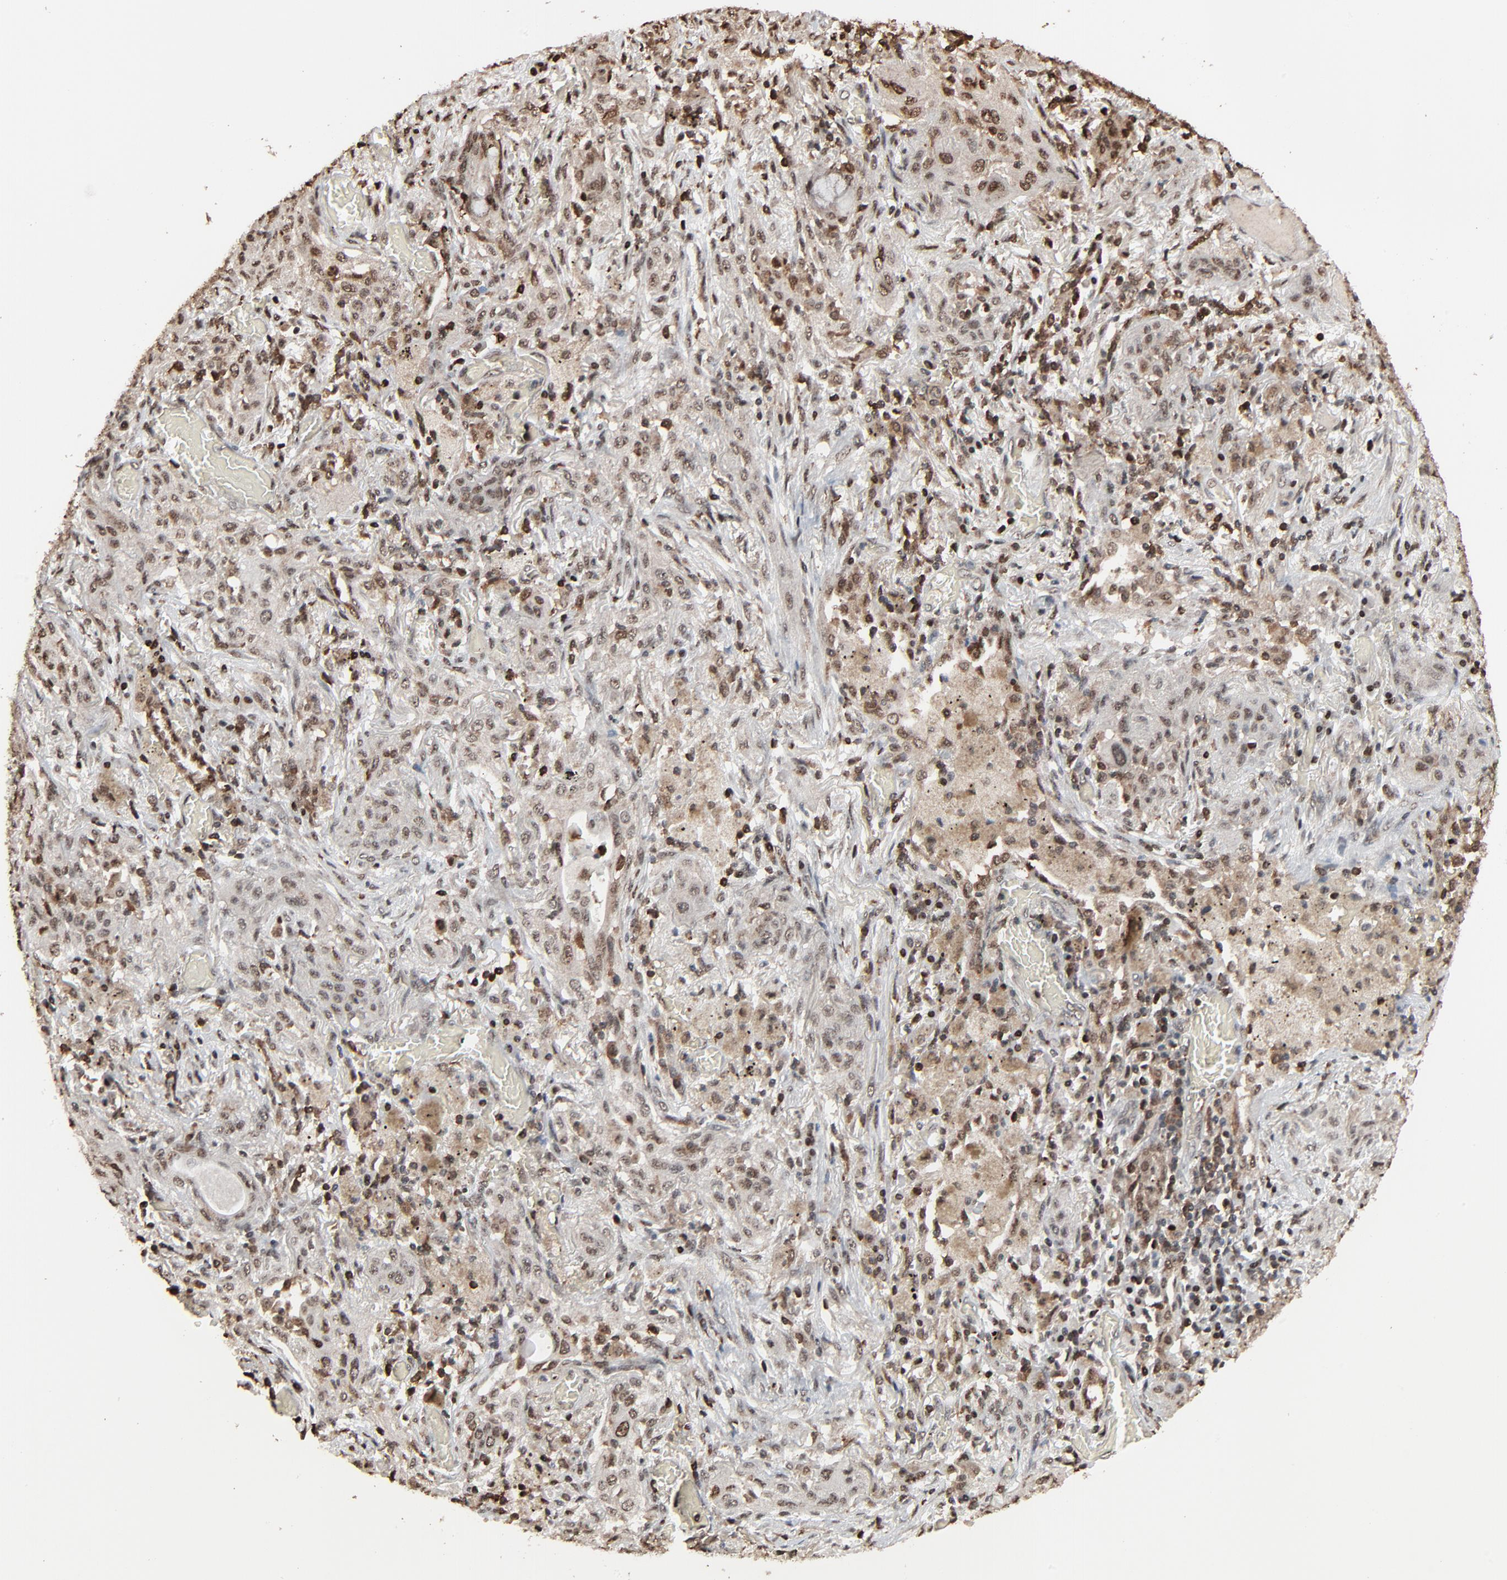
{"staining": {"intensity": "weak", "quantity": ">75%", "location": "nuclear"}, "tissue": "lung cancer", "cell_type": "Tumor cells", "image_type": "cancer", "snomed": [{"axis": "morphology", "description": "Squamous cell carcinoma, NOS"}, {"axis": "topography", "description": "Lung"}], "caption": "Protein expression analysis of lung cancer shows weak nuclear expression in approximately >75% of tumor cells.", "gene": "RPS6KA3", "patient": {"sex": "female", "age": 47}}